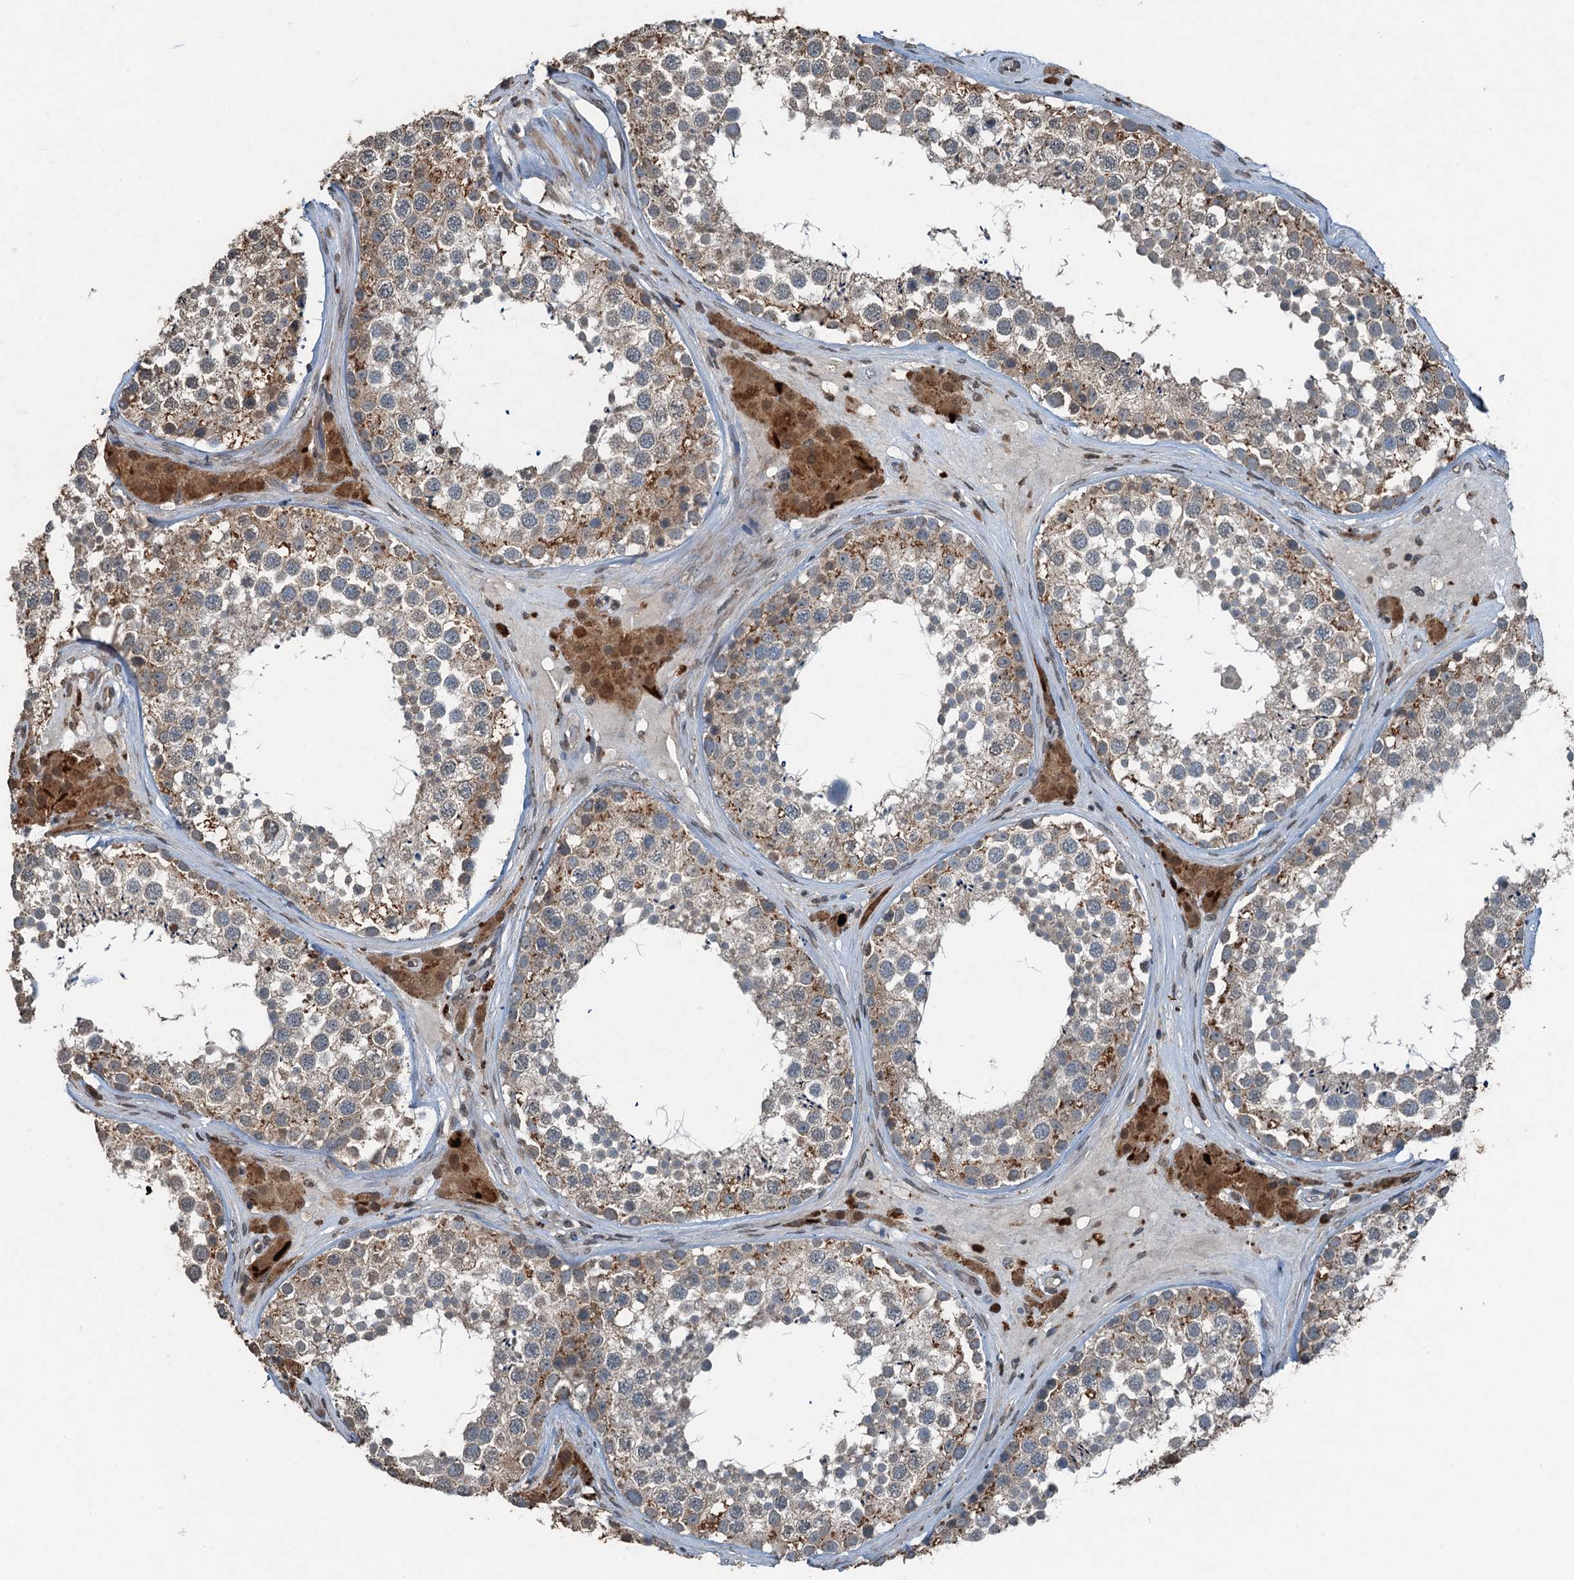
{"staining": {"intensity": "moderate", "quantity": "25%-75%", "location": "cytoplasmic/membranous"}, "tissue": "testis", "cell_type": "Cells in seminiferous ducts", "image_type": "normal", "snomed": [{"axis": "morphology", "description": "Normal tissue, NOS"}, {"axis": "topography", "description": "Testis"}], "caption": "Benign testis was stained to show a protein in brown. There is medium levels of moderate cytoplasmic/membranous positivity in about 25%-75% of cells in seminiferous ducts.", "gene": "TCTN1", "patient": {"sex": "male", "age": 46}}